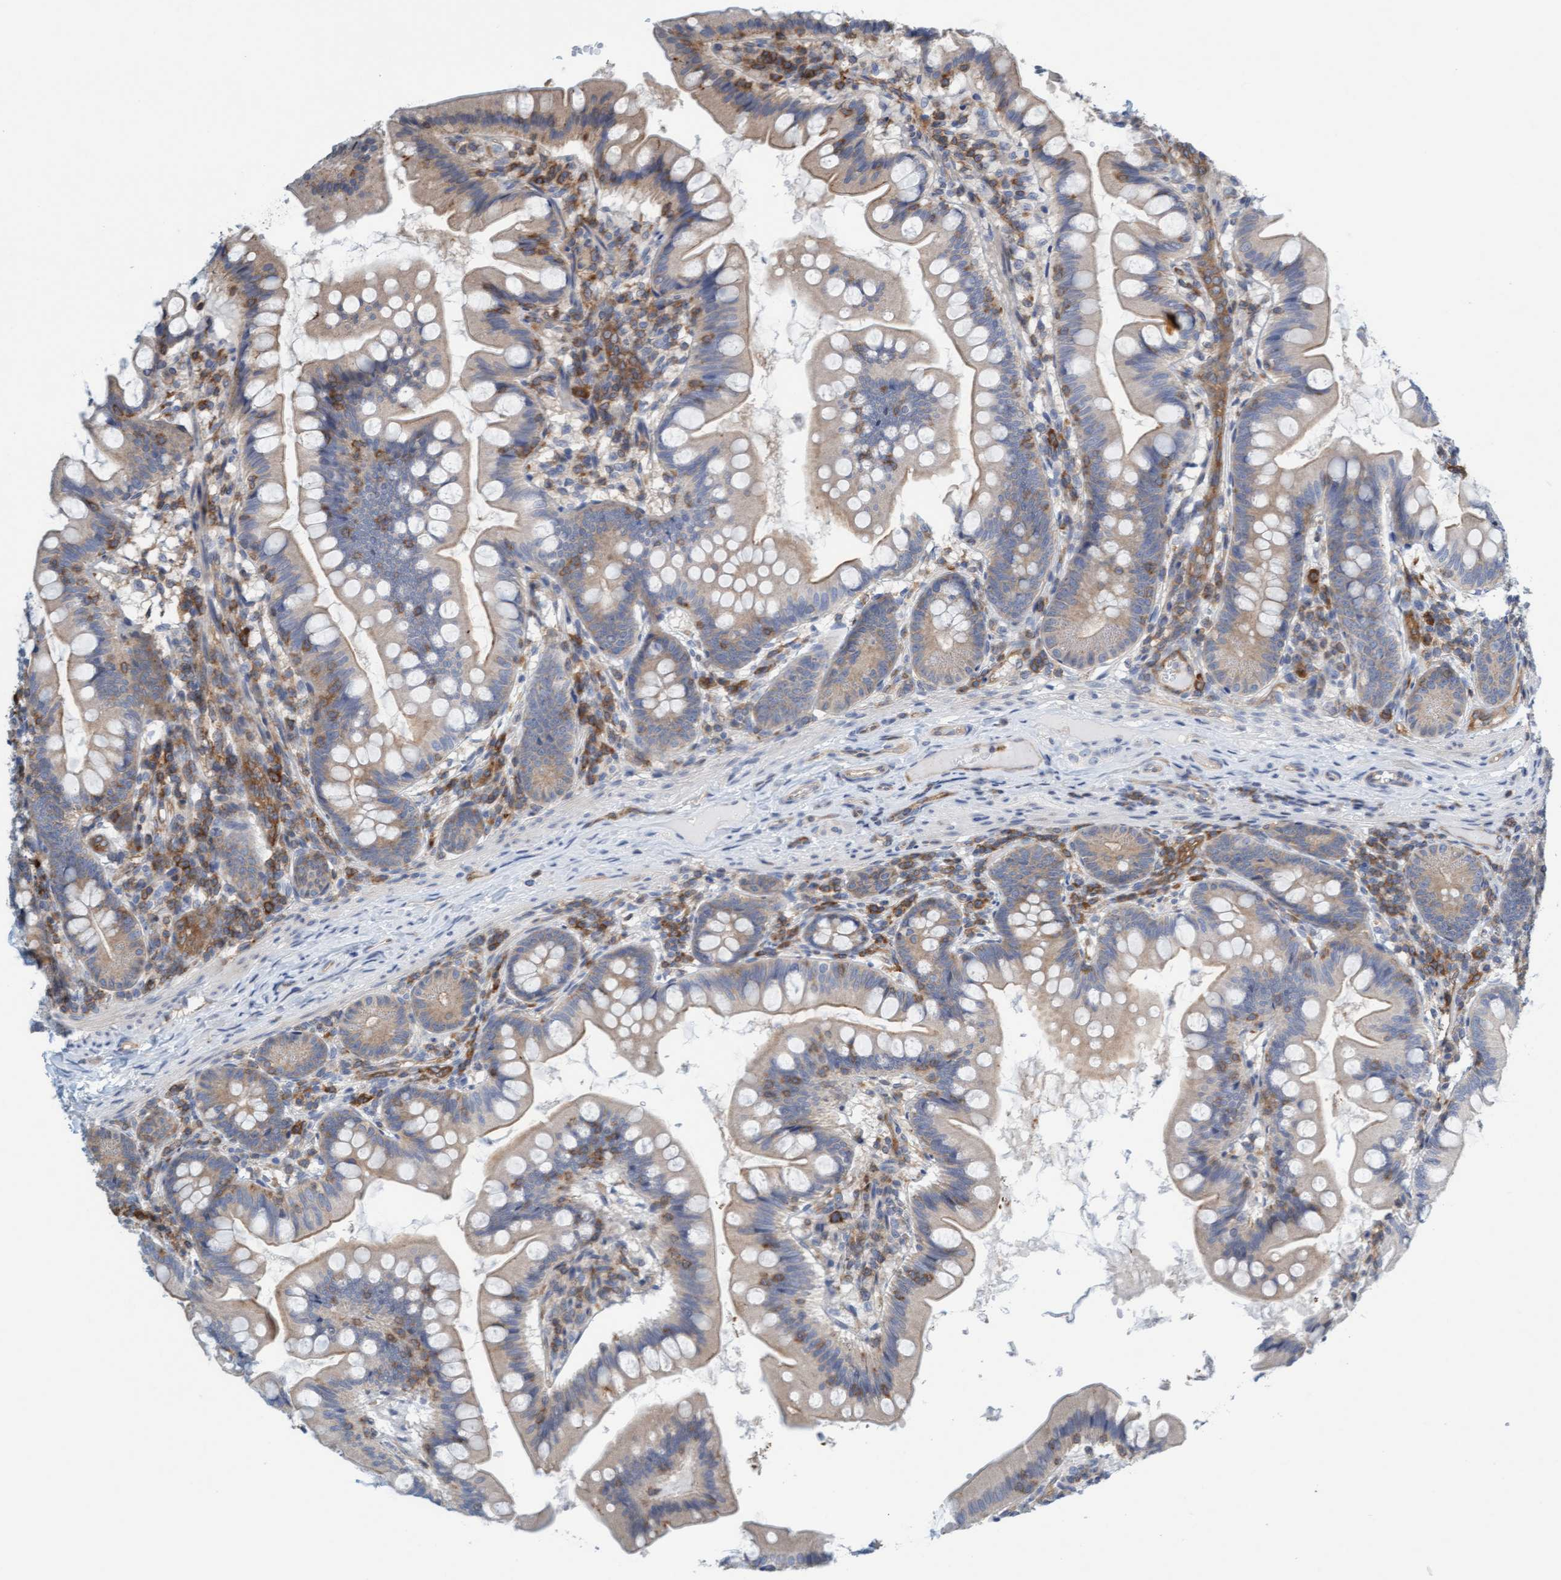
{"staining": {"intensity": "moderate", "quantity": "25%-75%", "location": "cytoplasmic/membranous"}, "tissue": "small intestine", "cell_type": "Glandular cells", "image_type": "normal", "snomed": [{"axis": "morphology", "description": "Normal tissue, NOS"}, {"axis": "topography", "description": "Small intestine"}], "caption": "Glandular cells reveal moderate cytoplasmic/membranous staining in about 25%-75% of cells in normal small intestine. (DAB (3,3'-diaminobenzidine) IHC, brown staining for protein, blue staining for nuclei).", "gene": "PRKD2", "patient": {"sex": "male", "age": 7}}